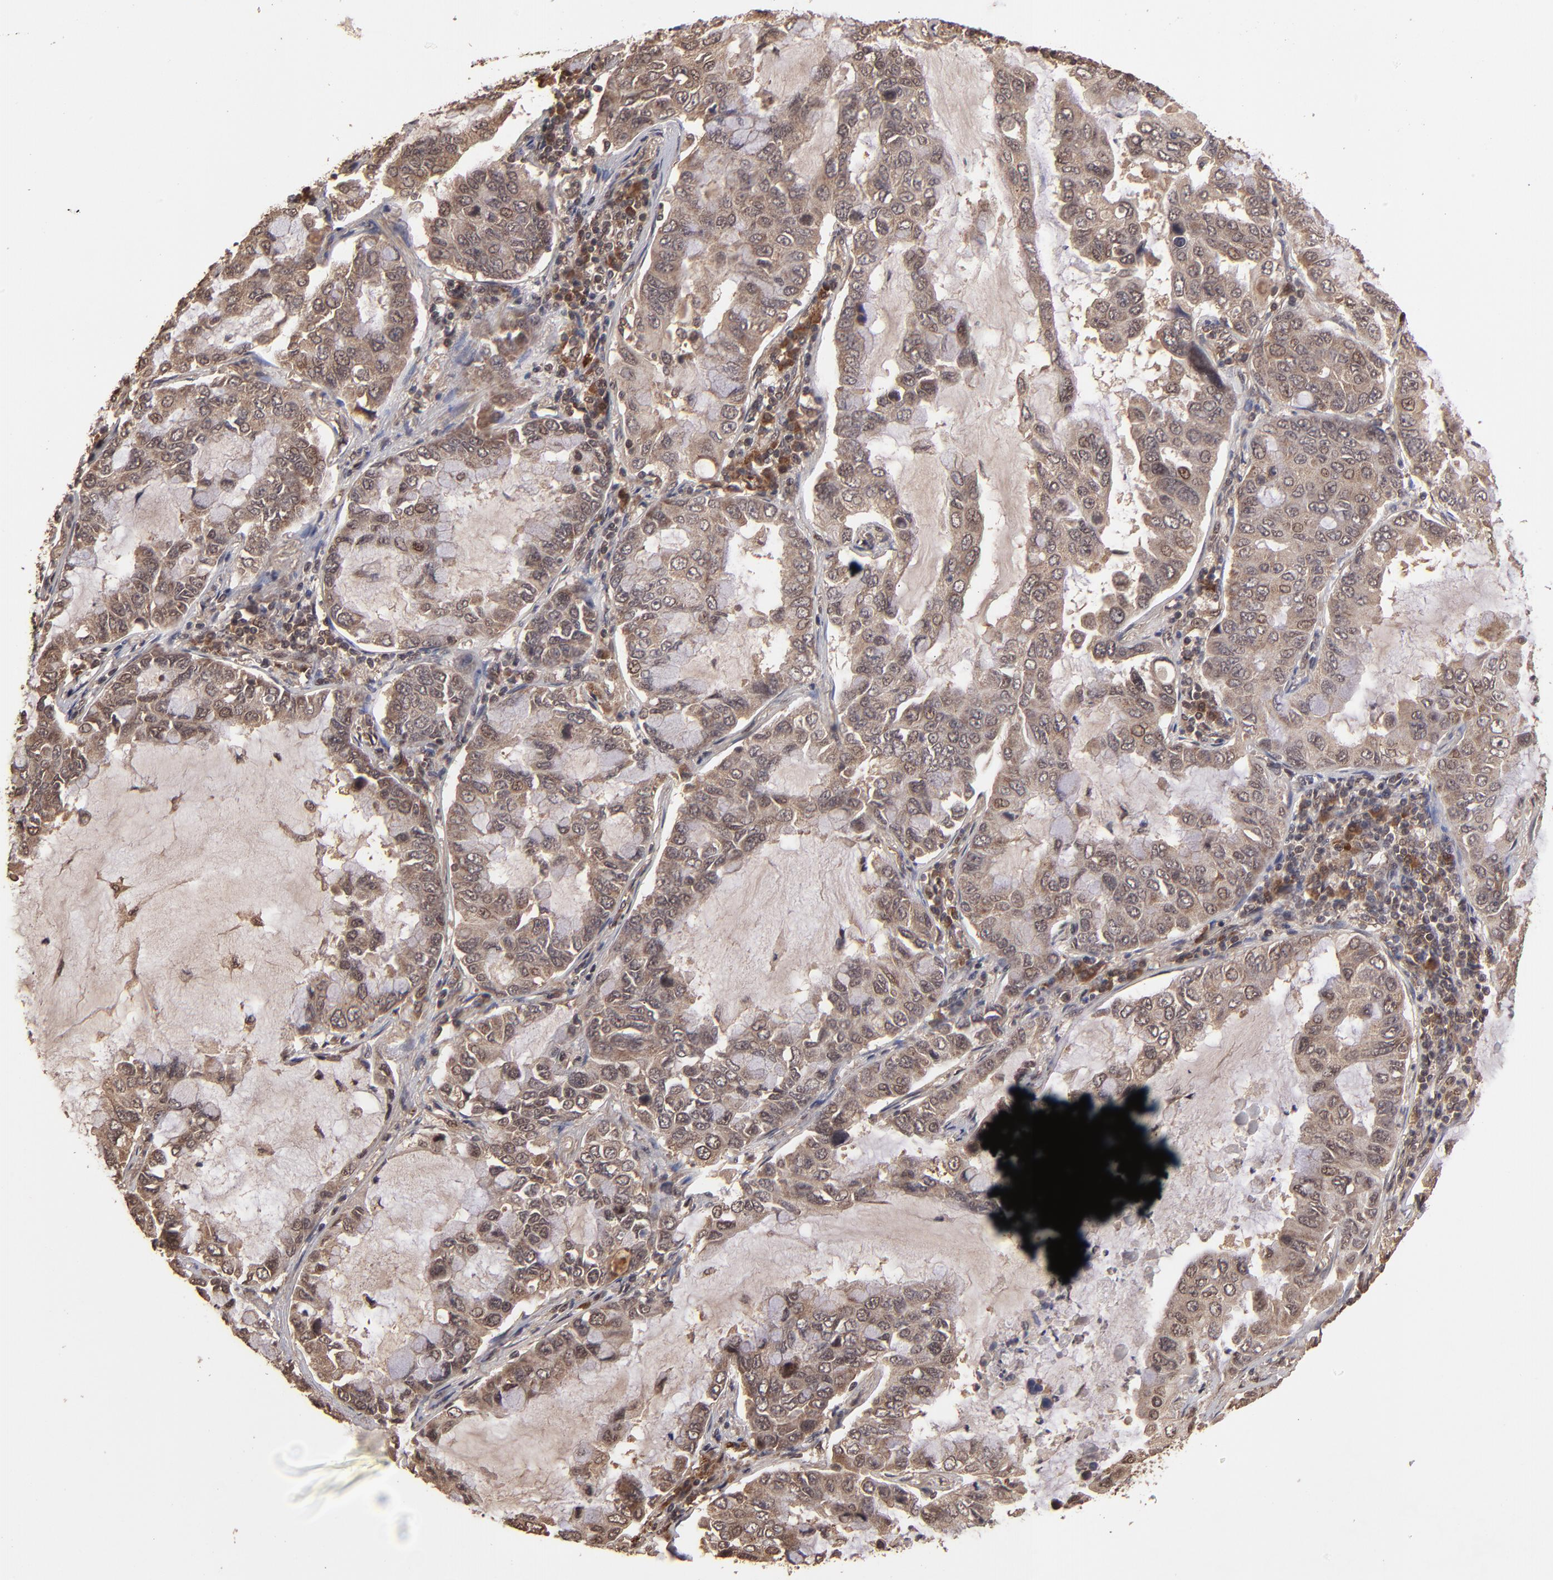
{"staining": {"intensity": "weak", "quantity": ">75%", "location": "cytoplasmic/membranous"}, "tissue": "lung cancer", "cell_type": "Tumor cells", "image_type": "cancer", "snomed": [{"axis": "morphology", "description": "Adenocarcinoma, NOS"}, {"axis": "topography", "description": "Lung"}], "caption": "Adenocarcinoma (lung) stained with a protein marker exhibits weak staining in tumor cells.", "gene": "NFE2L2", "patient": {"sex": "male", "age": 64}}